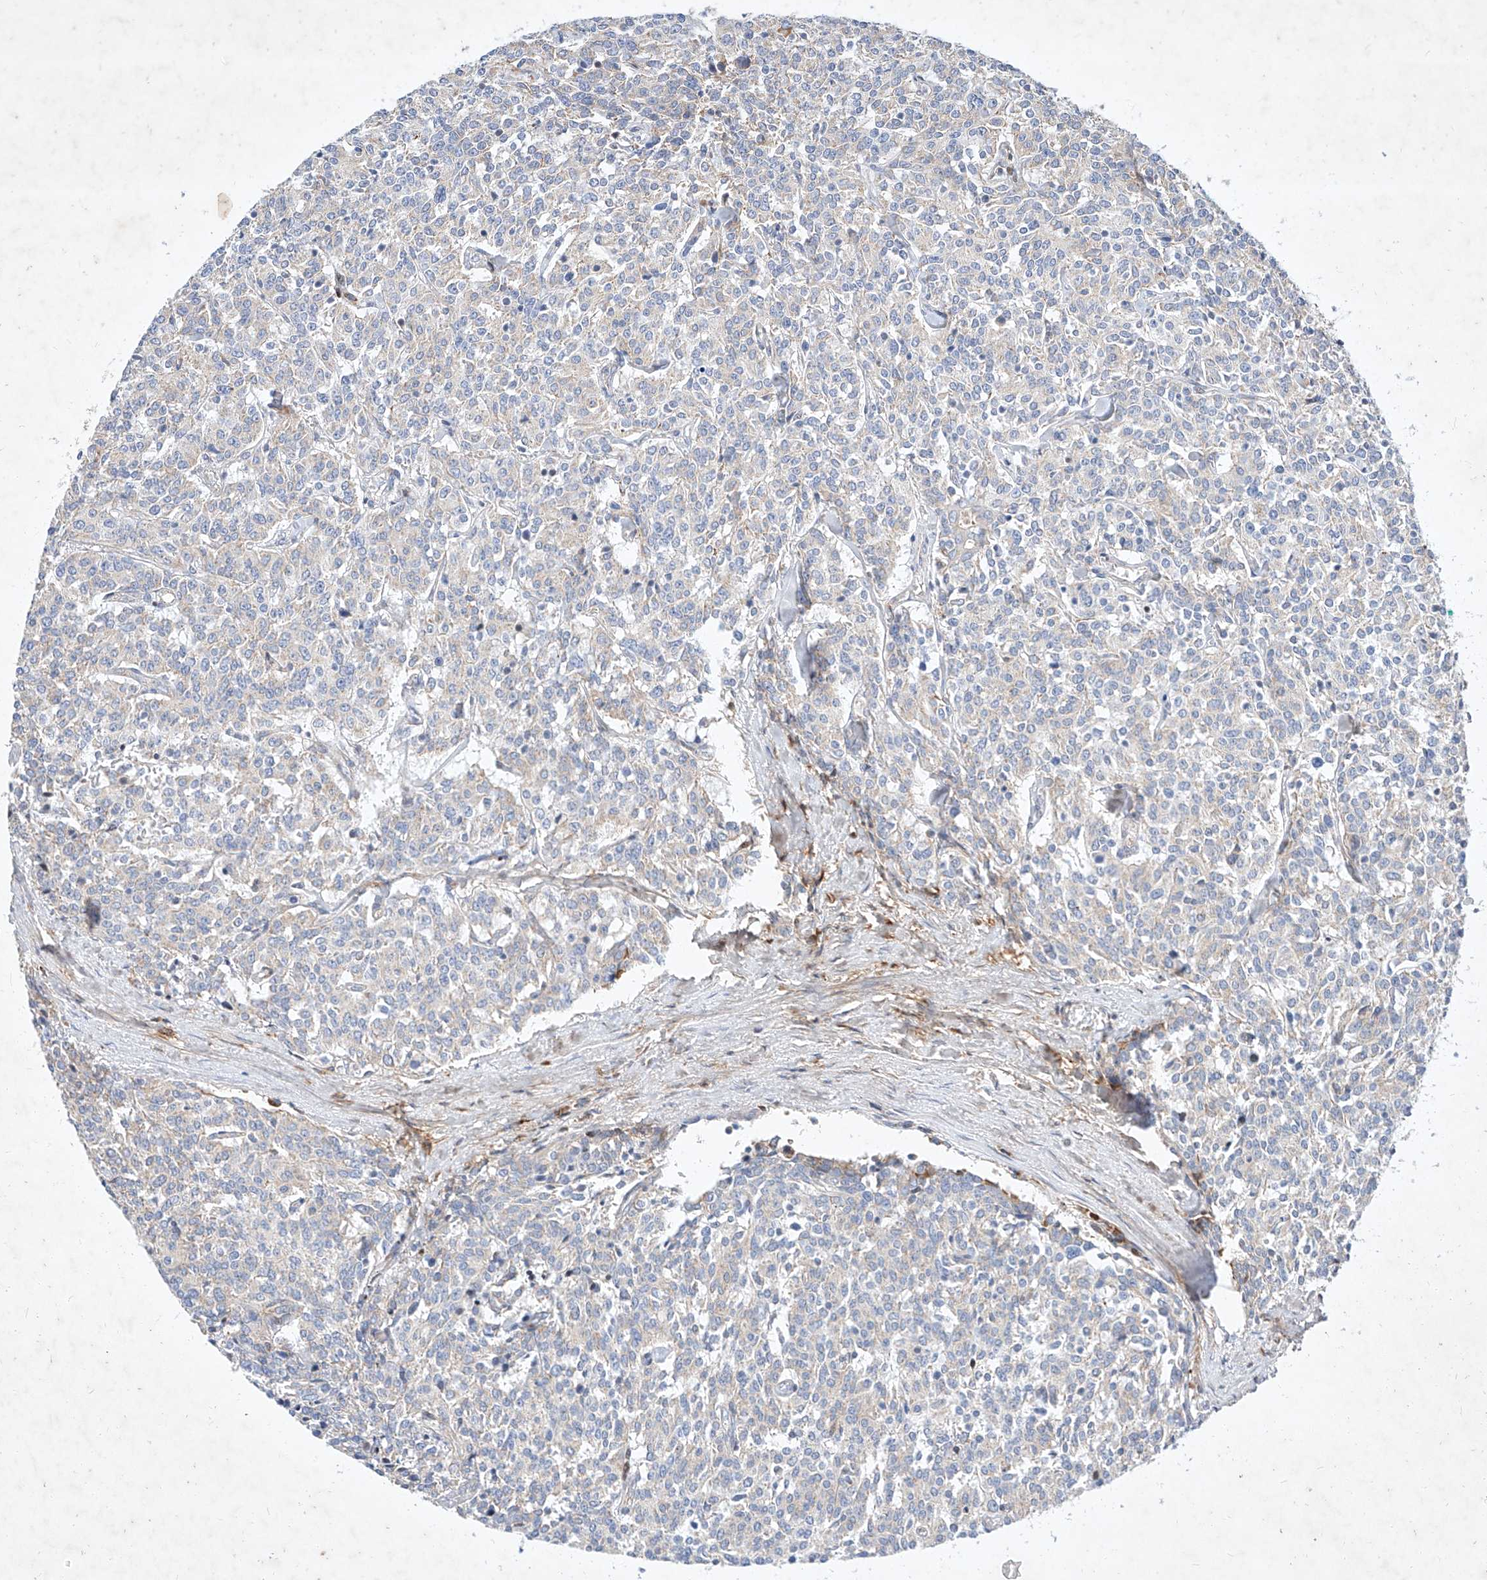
{"staining": {"intensity": "weak", "quantity": "25%-75%", "location": "cytoplasmic/membranous"}, "tissue": "carcinoid", "cell_type": "Tumor cells", "image_type": "cancer", "snomed": [{"axis": "morphology", "description": "Carcinoid, malignant, NOS"}, {"axis": "topography", "description": "Lung"}], "caption": "A micrograph showing weak cytoplasmic/membranous positivity in about 25%-75% of tumor cells in carcinoid (malignant), as visualized by brown immunohistochemical staining.", "gene": "OSGEPL1", "patient": {"sex": "female", "age": 46}}